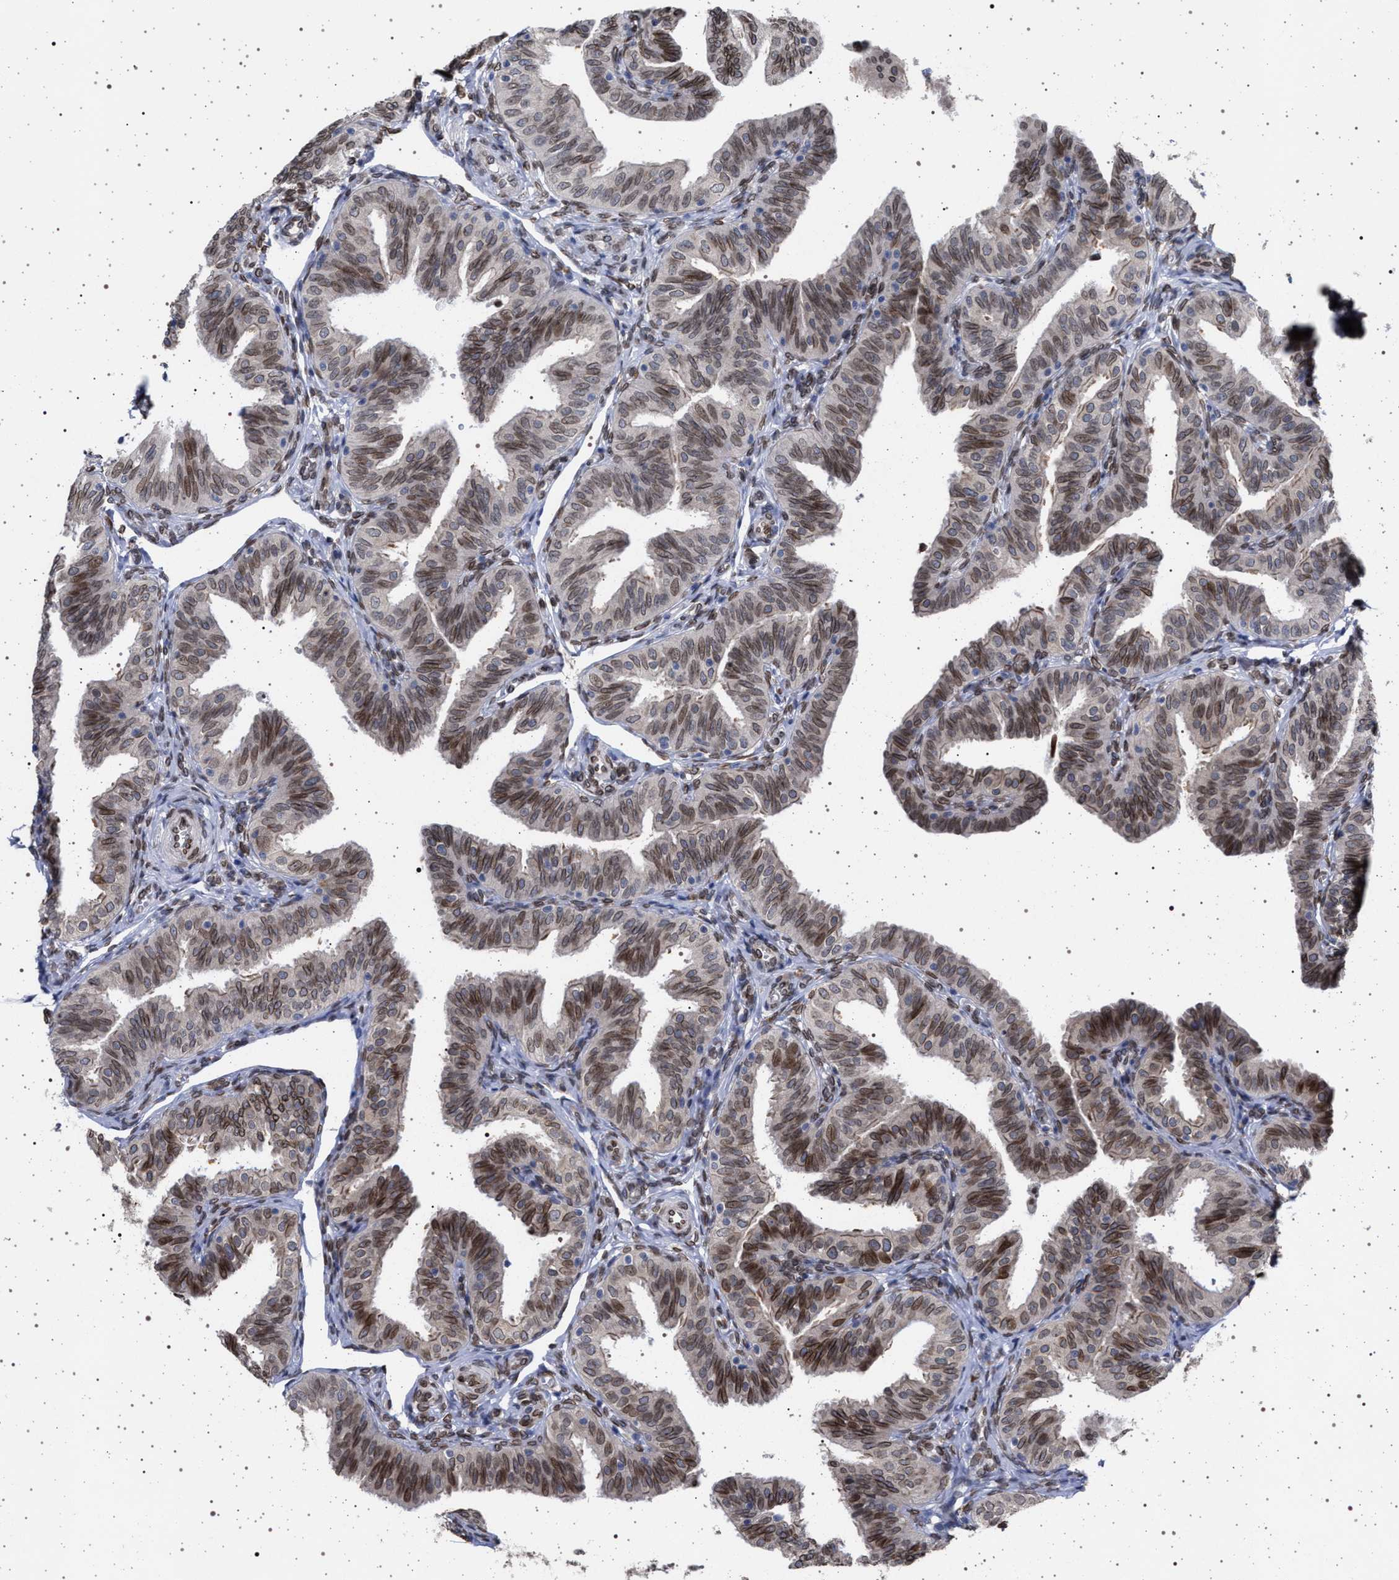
{"staining": {"intensity": "moderate", "quantity": ">75%", "location": "cytoplasmic/membranous,nuclear"}, "tissue": "fallopian tube", "cell_type": "Glandular cells", "image_type": "normal", "snomed": [{"axis": "morphology", "description": "Normal tissue, NOS"}, {"axis": "topography", "description": "Fallopian tube"}], "caption": "Brown immunohistochemical staining in benign fallopian tube shows moderate cytoplasmic/membranous,nuclear expression in about >75% of glandular cells.", "gene": "ING2", "patient": {"sex": "female", "age": 35}}